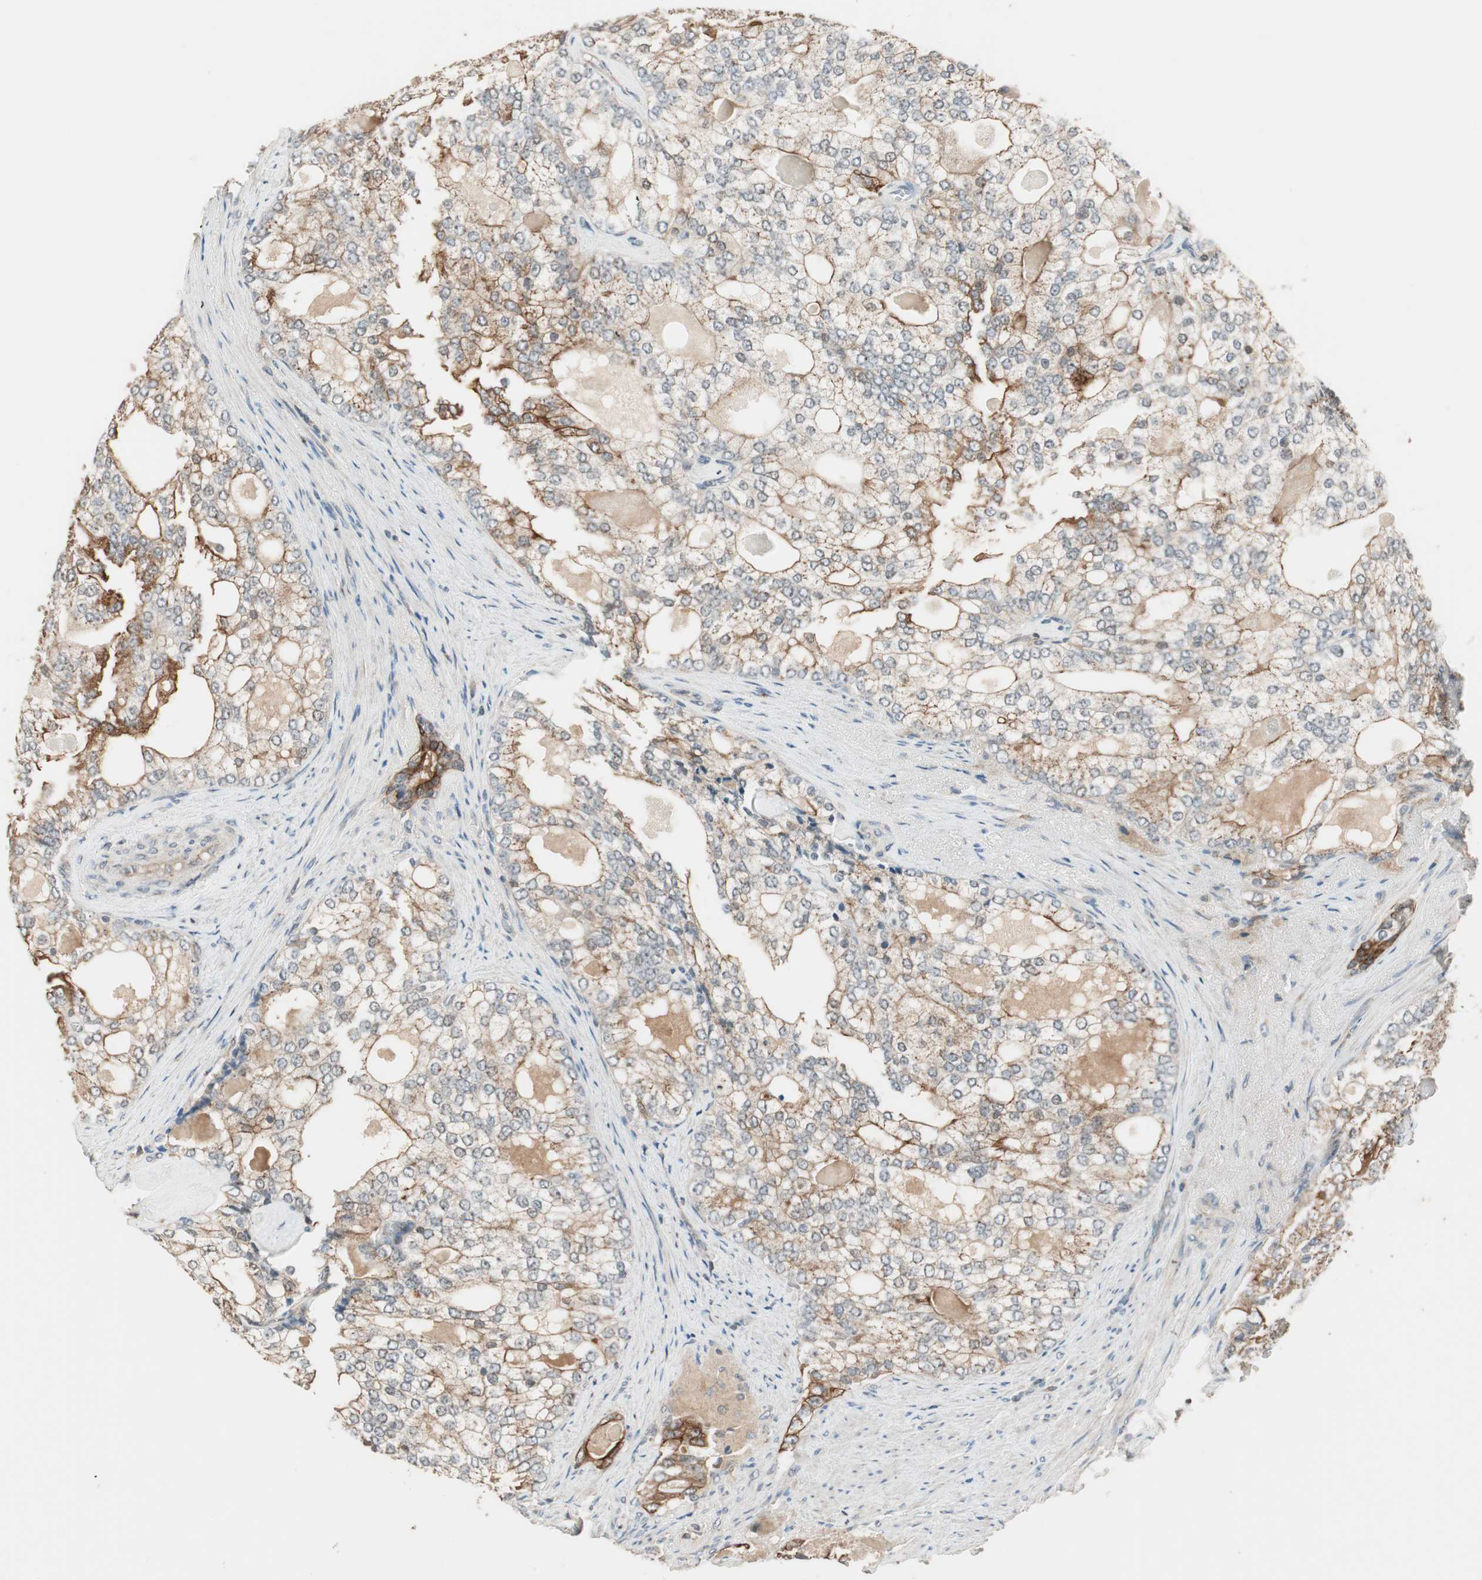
{"staining": {"intensity": "weak", "quantity": ">75%", "location": "cytoplasmic/membranous"}, "tissue": "prostate cancer", "cell_type": "Tumor cells", "image_type": "cancer", "snomed": [{"axis": "morphology", "description": "Adenocarcinoma, High grade"}, {"axis": "topography", "description": "Prostate"}], "caption": "Immunohistochemistry (IHC) (DAB (3,3'-diaminobenzidine)) staining of human high-grade adenocarcinoma (prostate) reveals weak cytoplasmic/membranous protein expression in approximately >75% of tumor cells.", "gene": "TRIM21", "patient": {"sex": "male", "age": 66}}